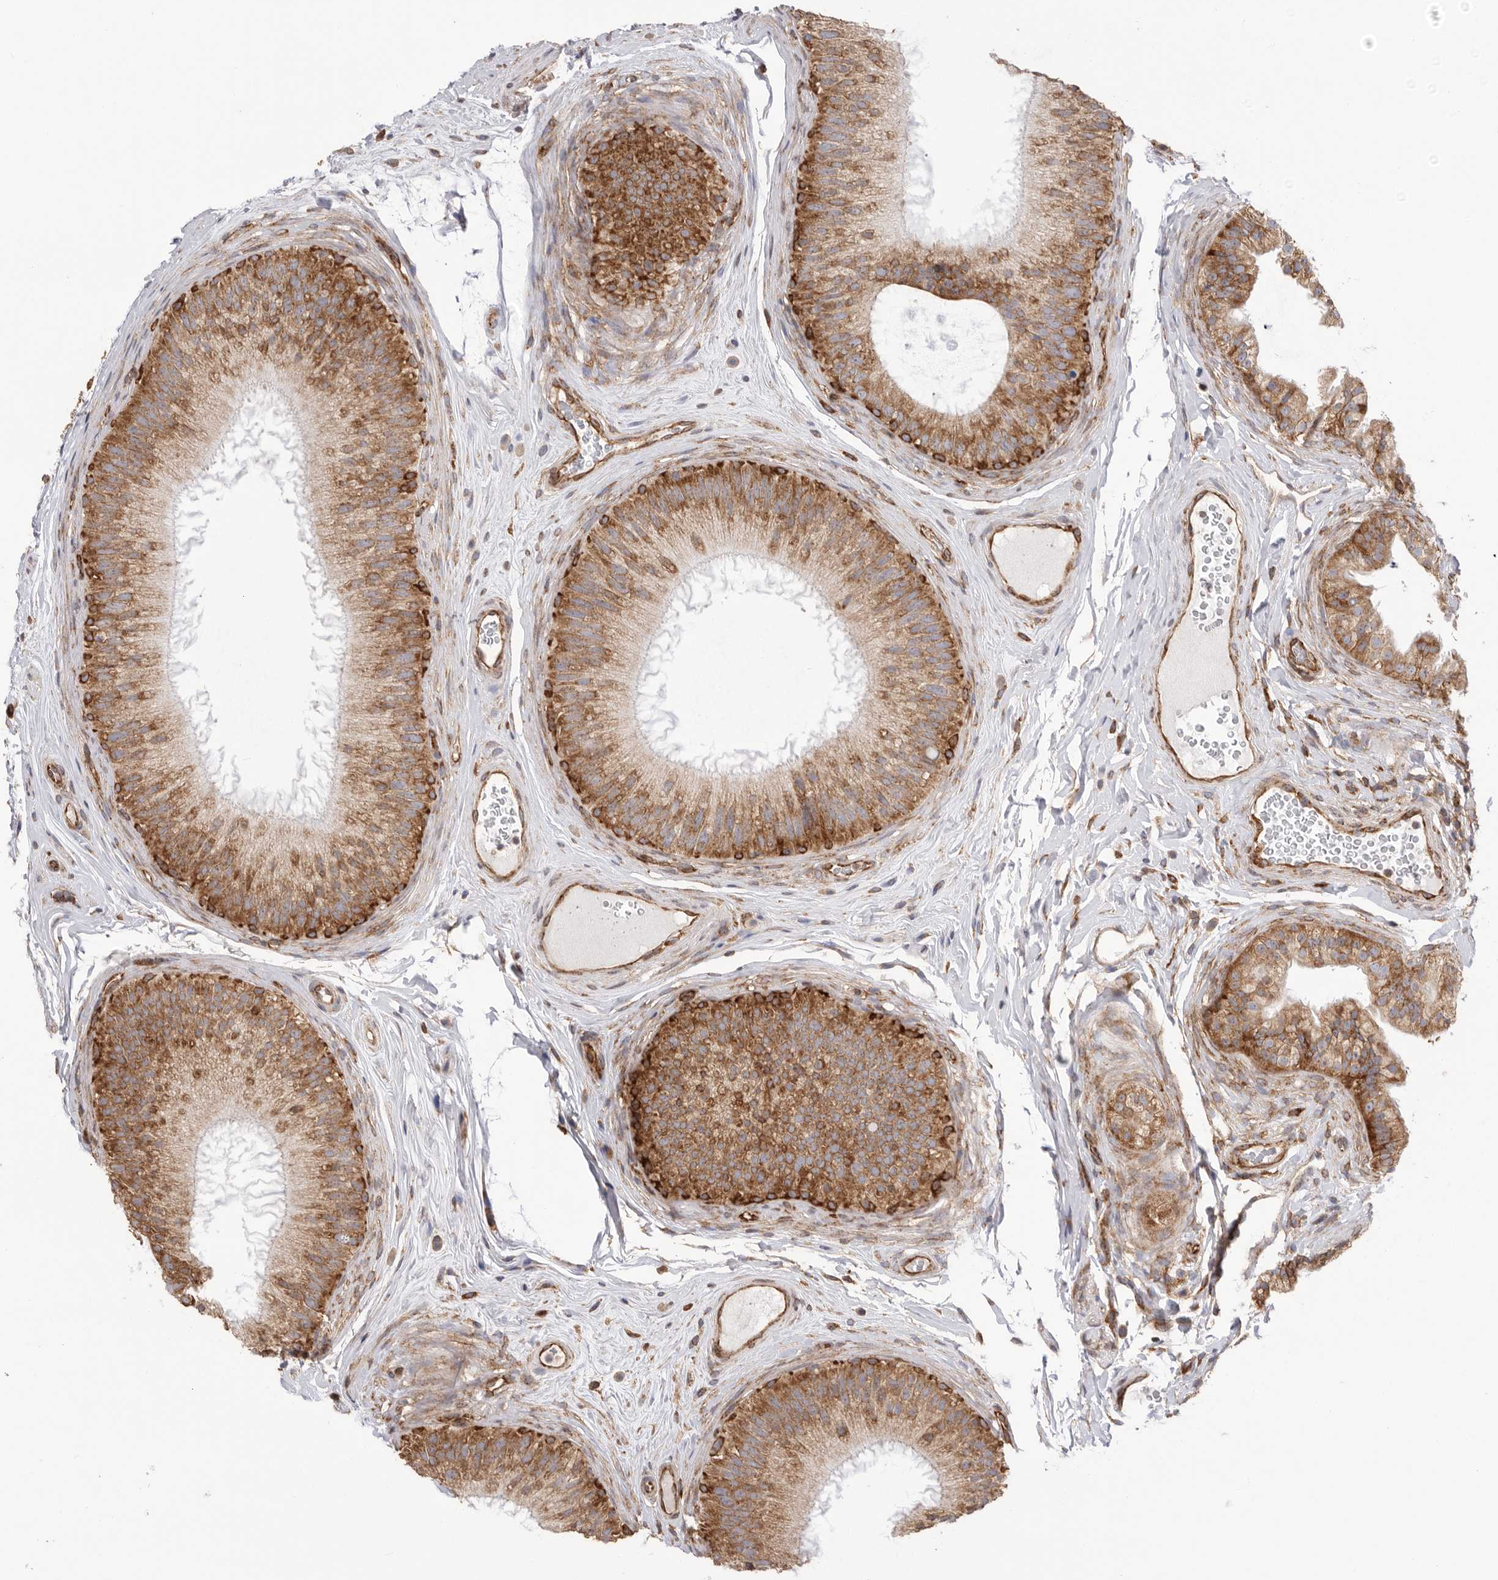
{"staining": {"intensity": "moderate", "quantity": ">75%", "location": "cytoplasmic/membranous"}, "tissue": "epididymis", "cell_type": "Glandular cells", "image_type": "normal", "snomed": [{"axis": "morphology", "description": "Normal tissue, NOS"}, {"axis": "topography", "description": "Epididymis"}], "caption": "Approximately >75% of glandular cells in normal epididymis reveal moderate cytoplasmic/membranous protein staining as visualized by brown immunohistochemical staining.", "gene": "SERBP1", "patient": {"sex": "male", "age": 45}}